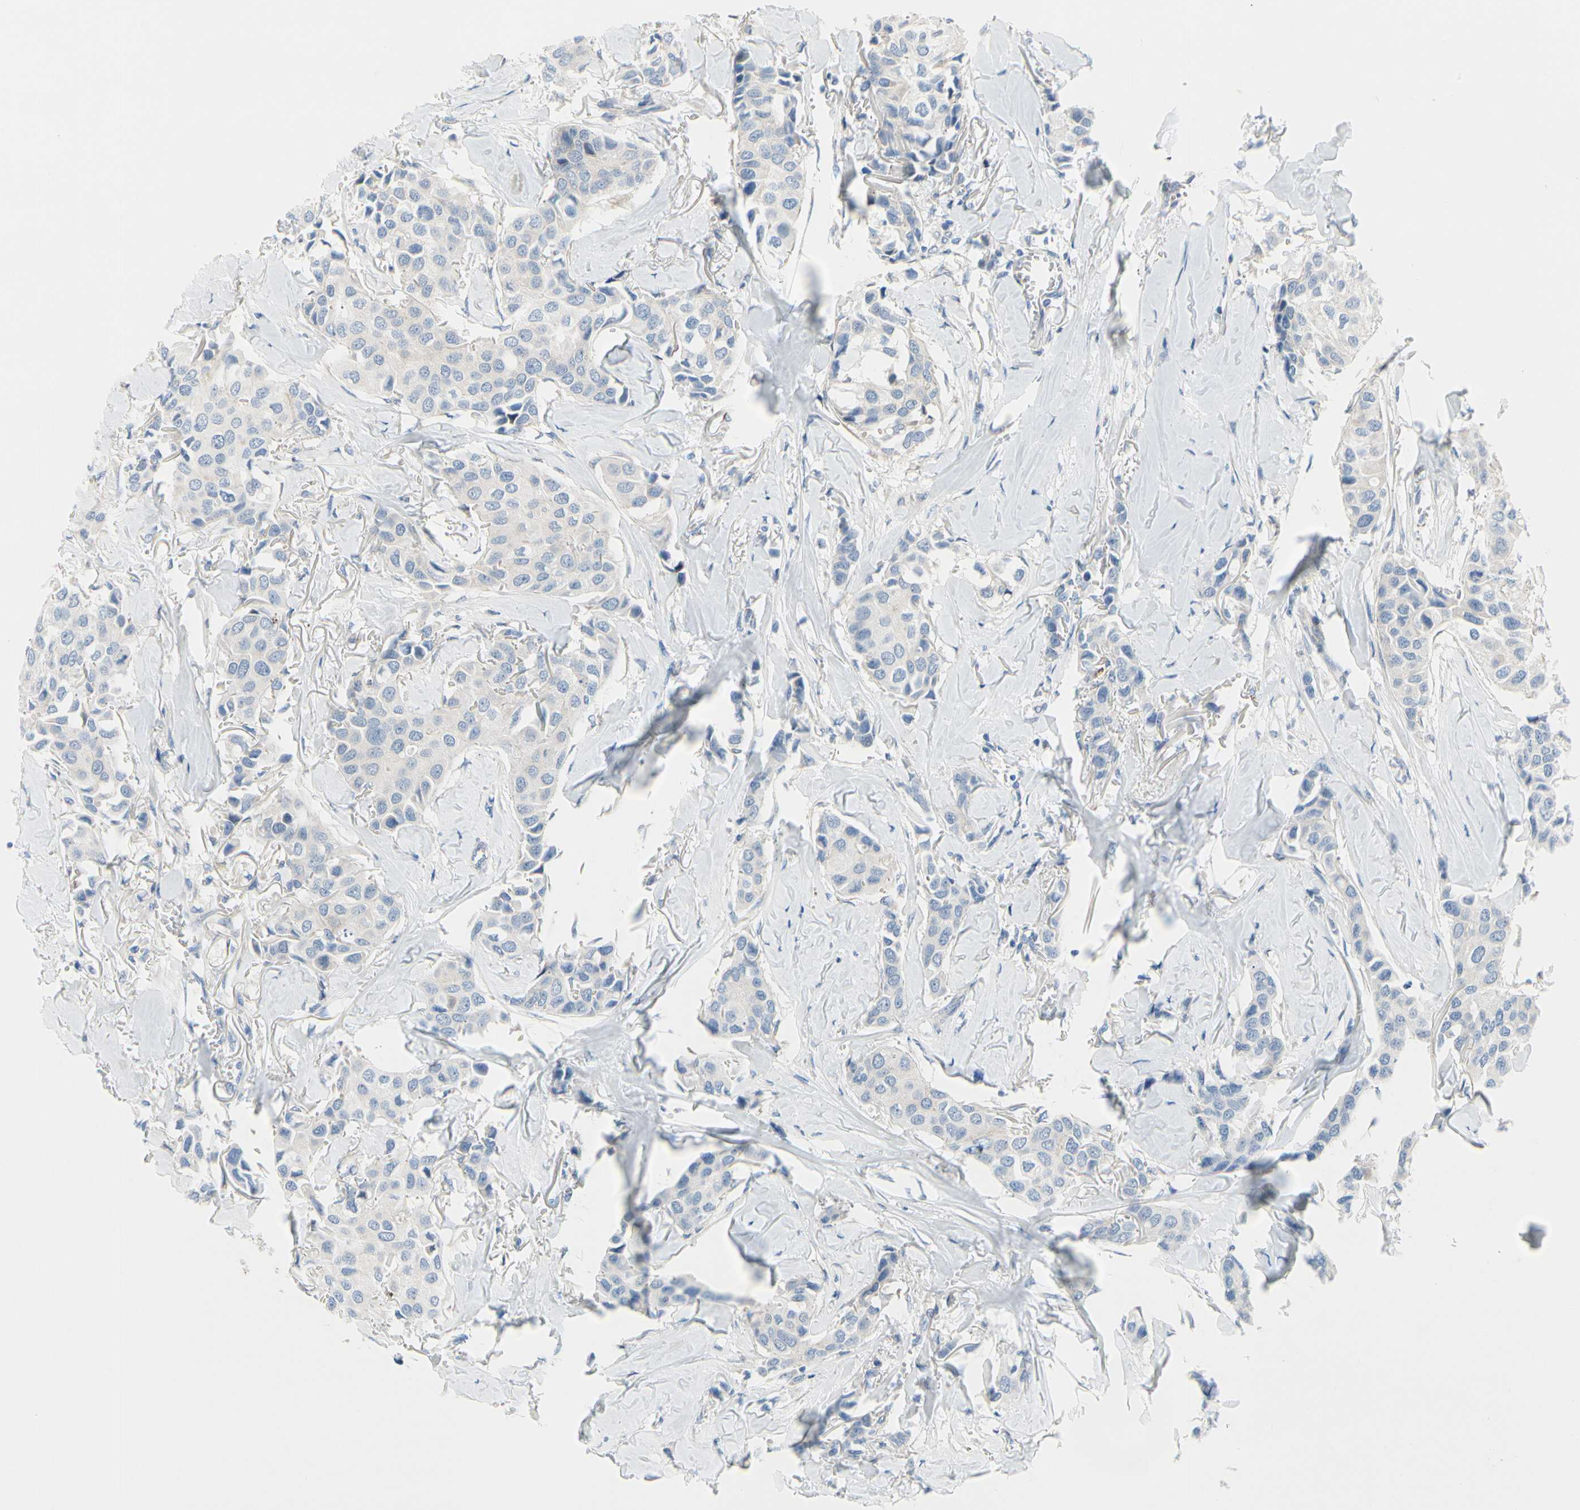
{"staining": {"intensity": "negative", "quantity": "none", "location": "none"}, "tissue": "breast cancer", "cell_type": "Tumor cells", "image_type": "cancer", "snomed": [{"axis": "morphology", "description": "Duct carcinoma"}, {"axis": "topography", "description": "Breast"}], "caption": "Protein analysis of breast intraductal carcinoma reveals no significant expression in tumor cells. (Immunohistochemistry, brightfield microscopy, high magnification).", "gene": "FCER2", "patient": {"sex": "female", "age": 80}}